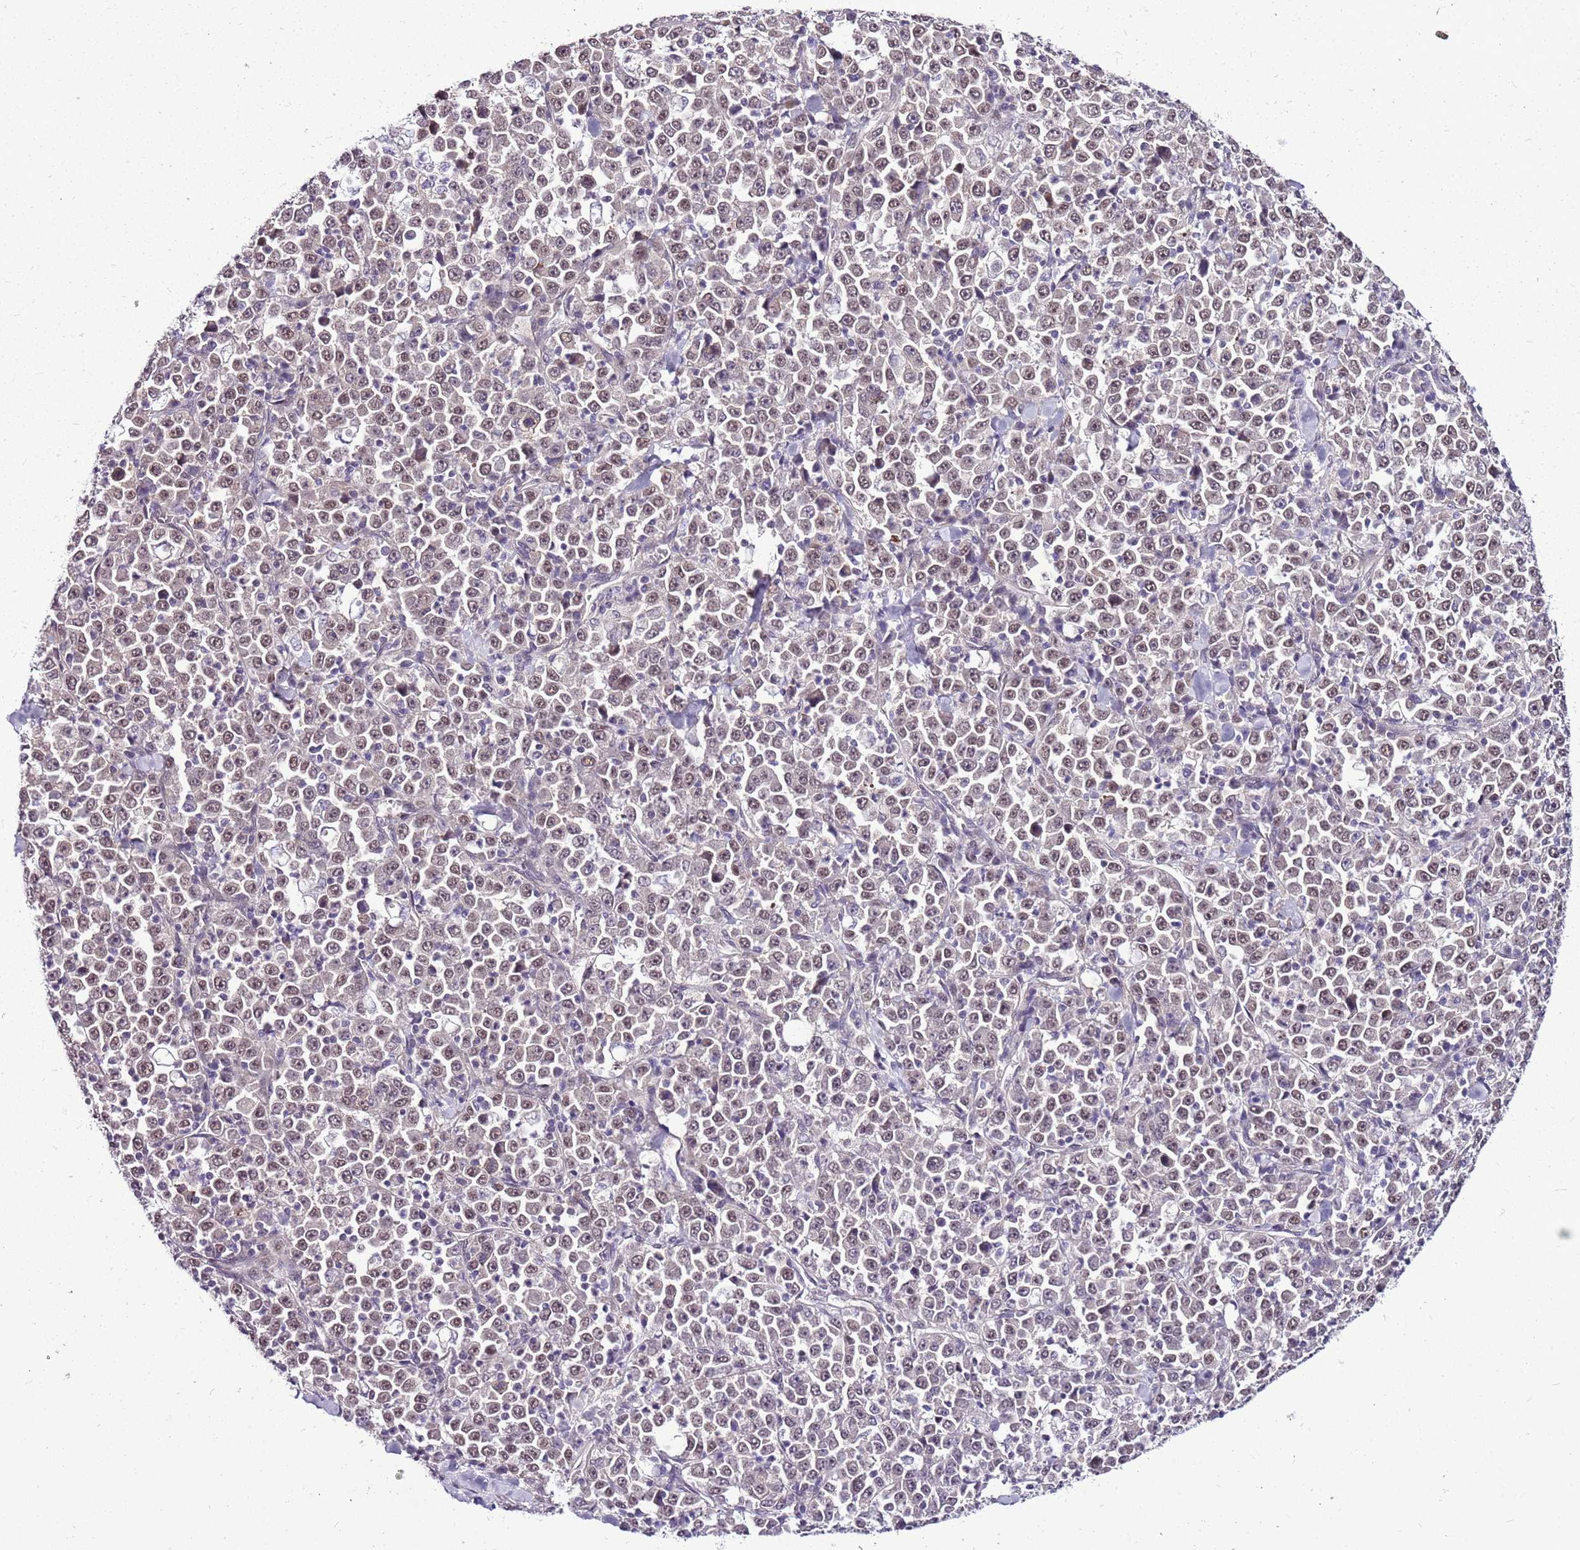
{"staining": {"intensity": "weak", "quantity": ">75%", "location": "nuclear"}, "tissue": "stomach cancer", "cell_type": "Tumor cells", "image_type": "cancer", "snomed": [{"axis": "morphology", "description": "Normal tissue, NOS"}, {"axis": "morphology", "description": "Adenocarcinoma, NOS"}, {"axis": "topography", "description": "Stomach, upper"}, {"axis": "topography", "description": "Stomach"}], "caption": "DAB (3,3'-diaminobenzidine) immunohistochemical staining of human adenocarcinoma (stomach) shows weak nuclear protein staining in approximately >75% of tumor cells. (DAB (3,3'-diaminobenzidine) IHC, brown staining for protein, blue staining for nuclei).", "gene": "CCDC166", "patient": {"sex": "male", "age": 59}}